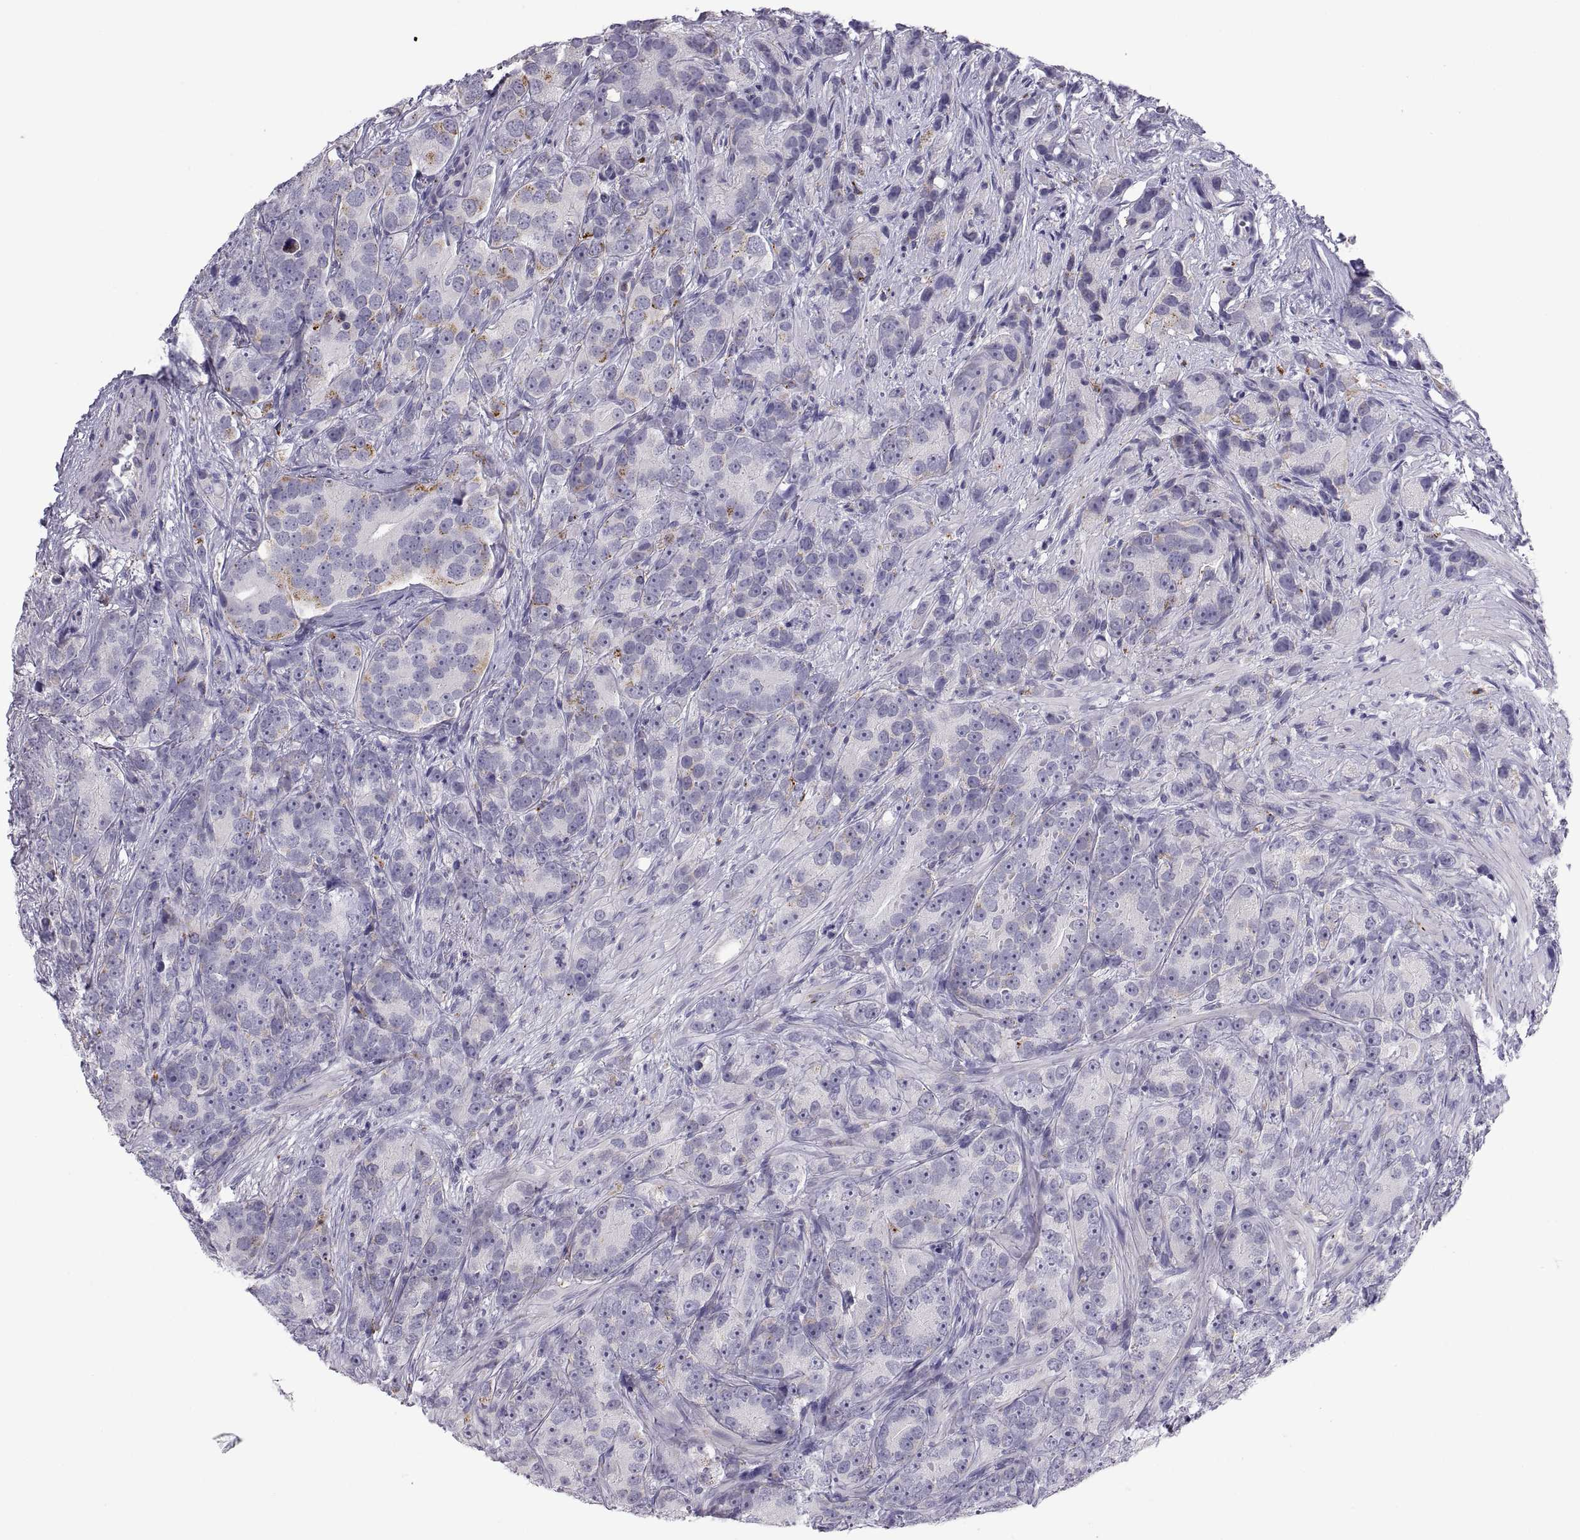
{"staining": {"intensity": "negative", "quantity": "none", "location": "none"}, "tissue": "prostate cancer", "cell_type": "Tumor cells", "image_type": "cancer", "snomed": [{"axis": "morphology", "description": "Adenocarcinoma, High grade"}, {"axis": "topography", "description": "Prostate"}], "caption": "A high-resolution micrograph shows immunohistochemistry staining of prostate adenocarcinoma (high-grade), which demonstrates no significant positivity in tumor cells.", "gene": "RGS19", "patient": {"sex": "male", "age": 90}}